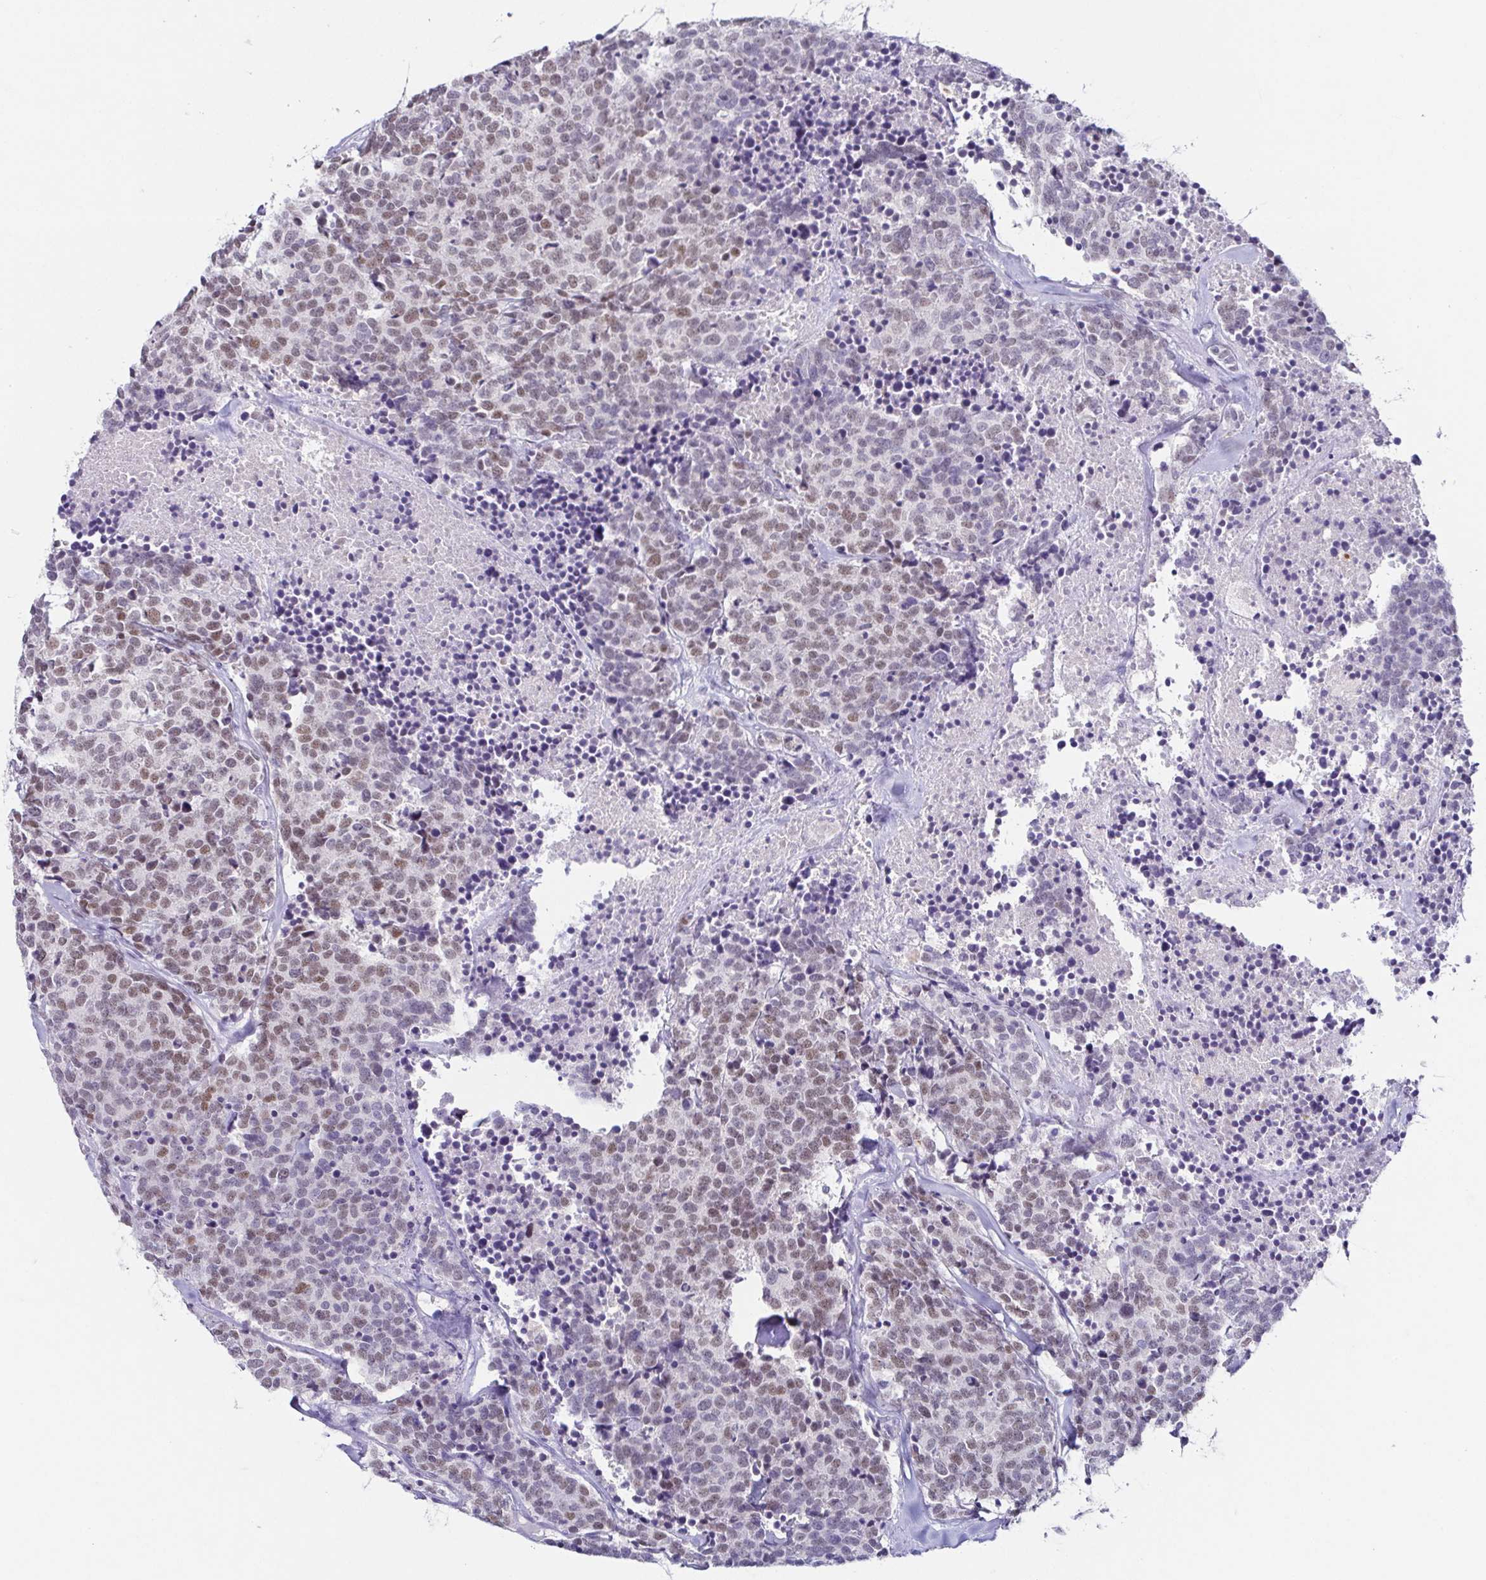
{"staining": {"intensity": "moderate", "quantity": ">75%", "location": "nuclear"}, "tissue": "carcinoid", "cell_type": "Tumor cells", "image_type": "cancer", "snomed": [{"axis": "morphology", "description": "Carcinoid, malignant, NOS"}, {"axis": "topography", "description": "Skin"}], "caption": "Human carcinoid stained with a brown dye demonstrates moderate nuclear positive expression in approximately >75% of tumor cells.", "gene": "TP73", "patient": {"sex": "female", "age": 79}}